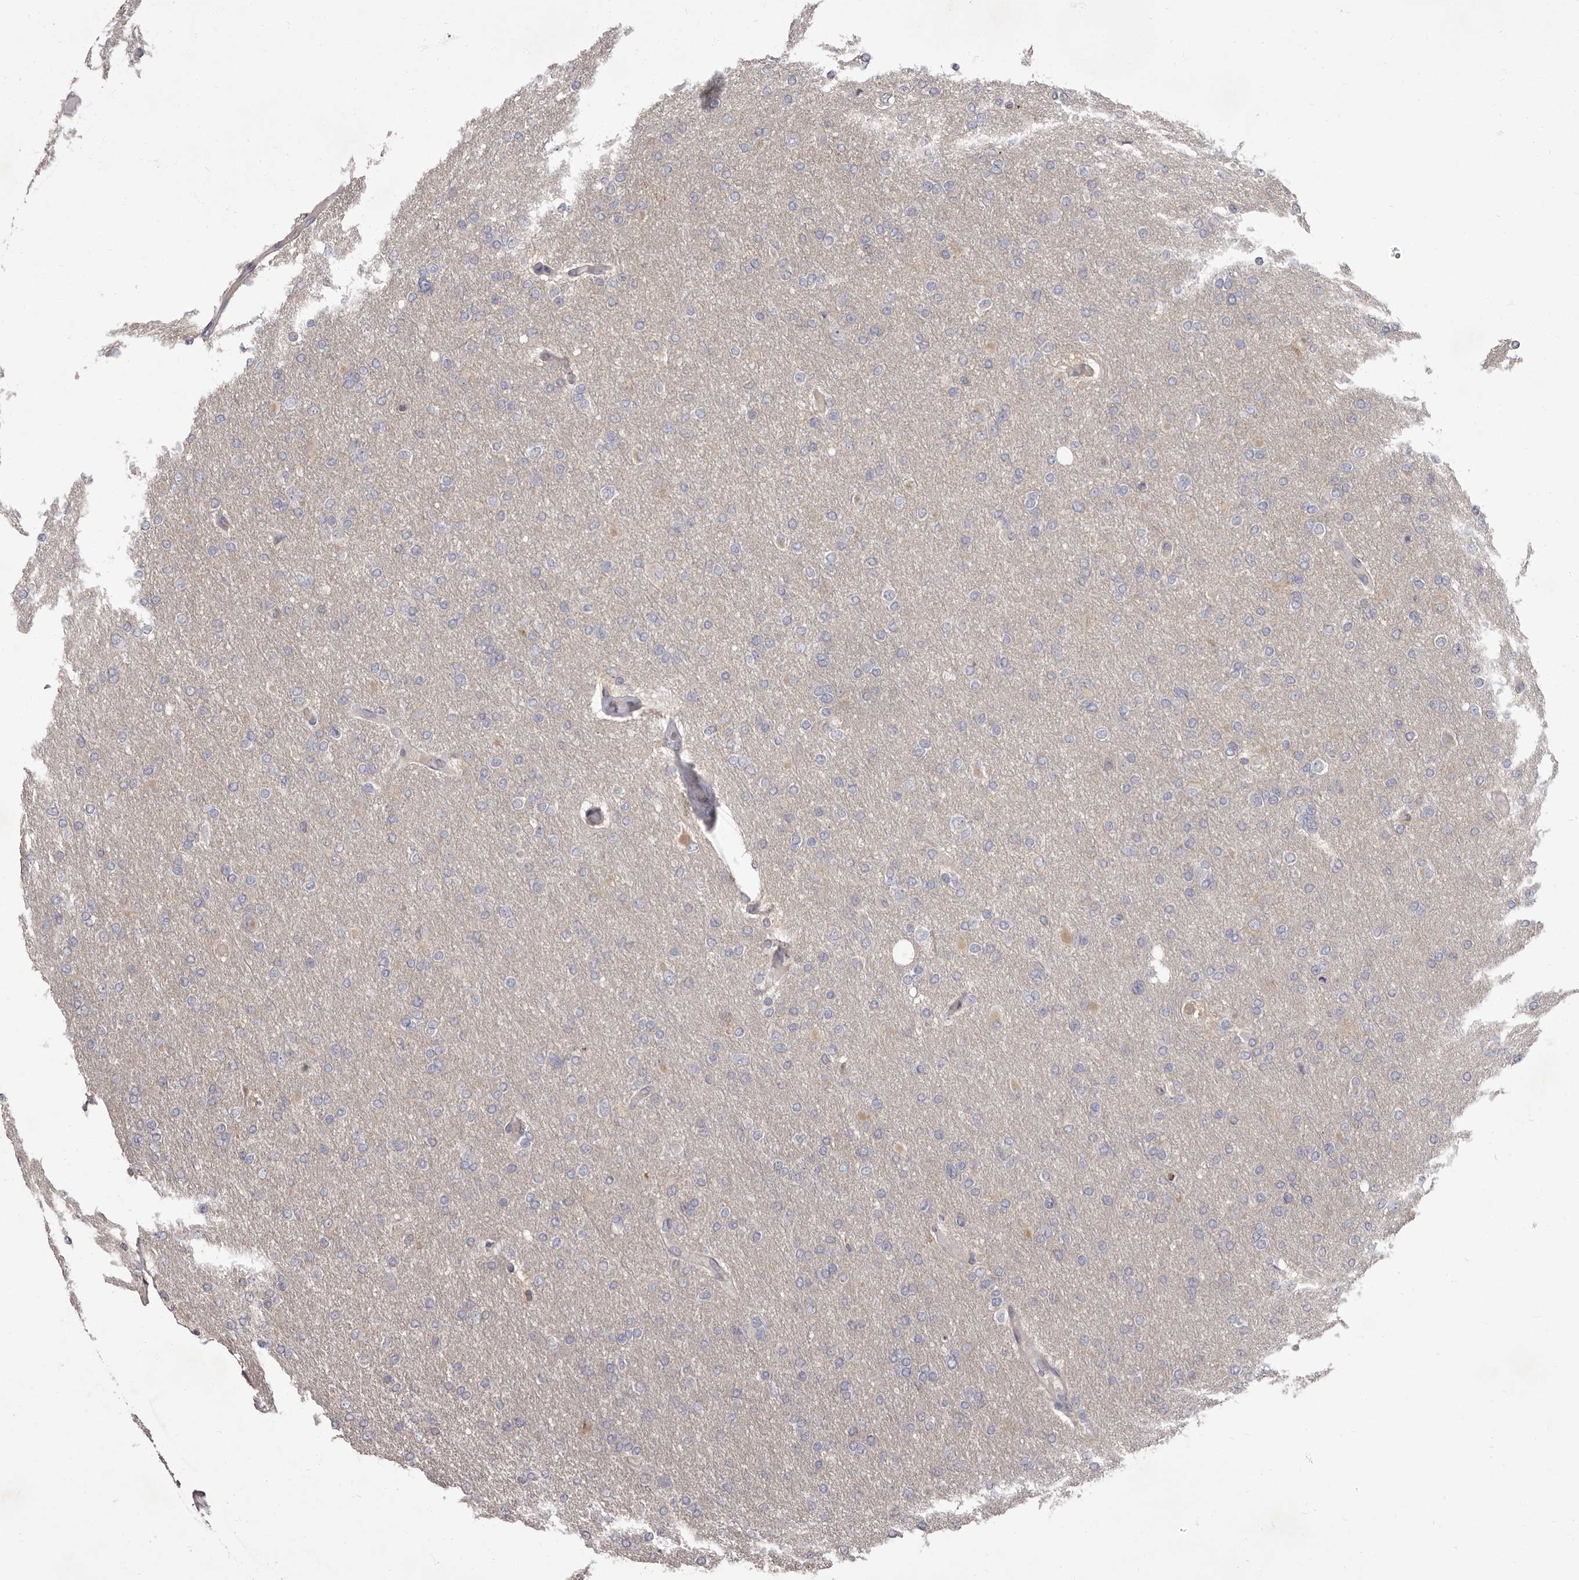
{"staining": {"intensity": "negative", "quantity": "none", "location": "none"}, "tissue": "glioma", "cell_type": "Tumor cells", "image_type": "cancer", "snomed": [{"axis": "morphology", "description": "Glioma, malignant, High grade"}, {"axis": "topography", "description": "Cerebral cortex"}], "caption": "Human malignant glioma (high-grade) stained for a protein using IHC exhibits no staining in tumor cells.", "gene": "APEH", "patient": {"sex": "female", "age": 36}}